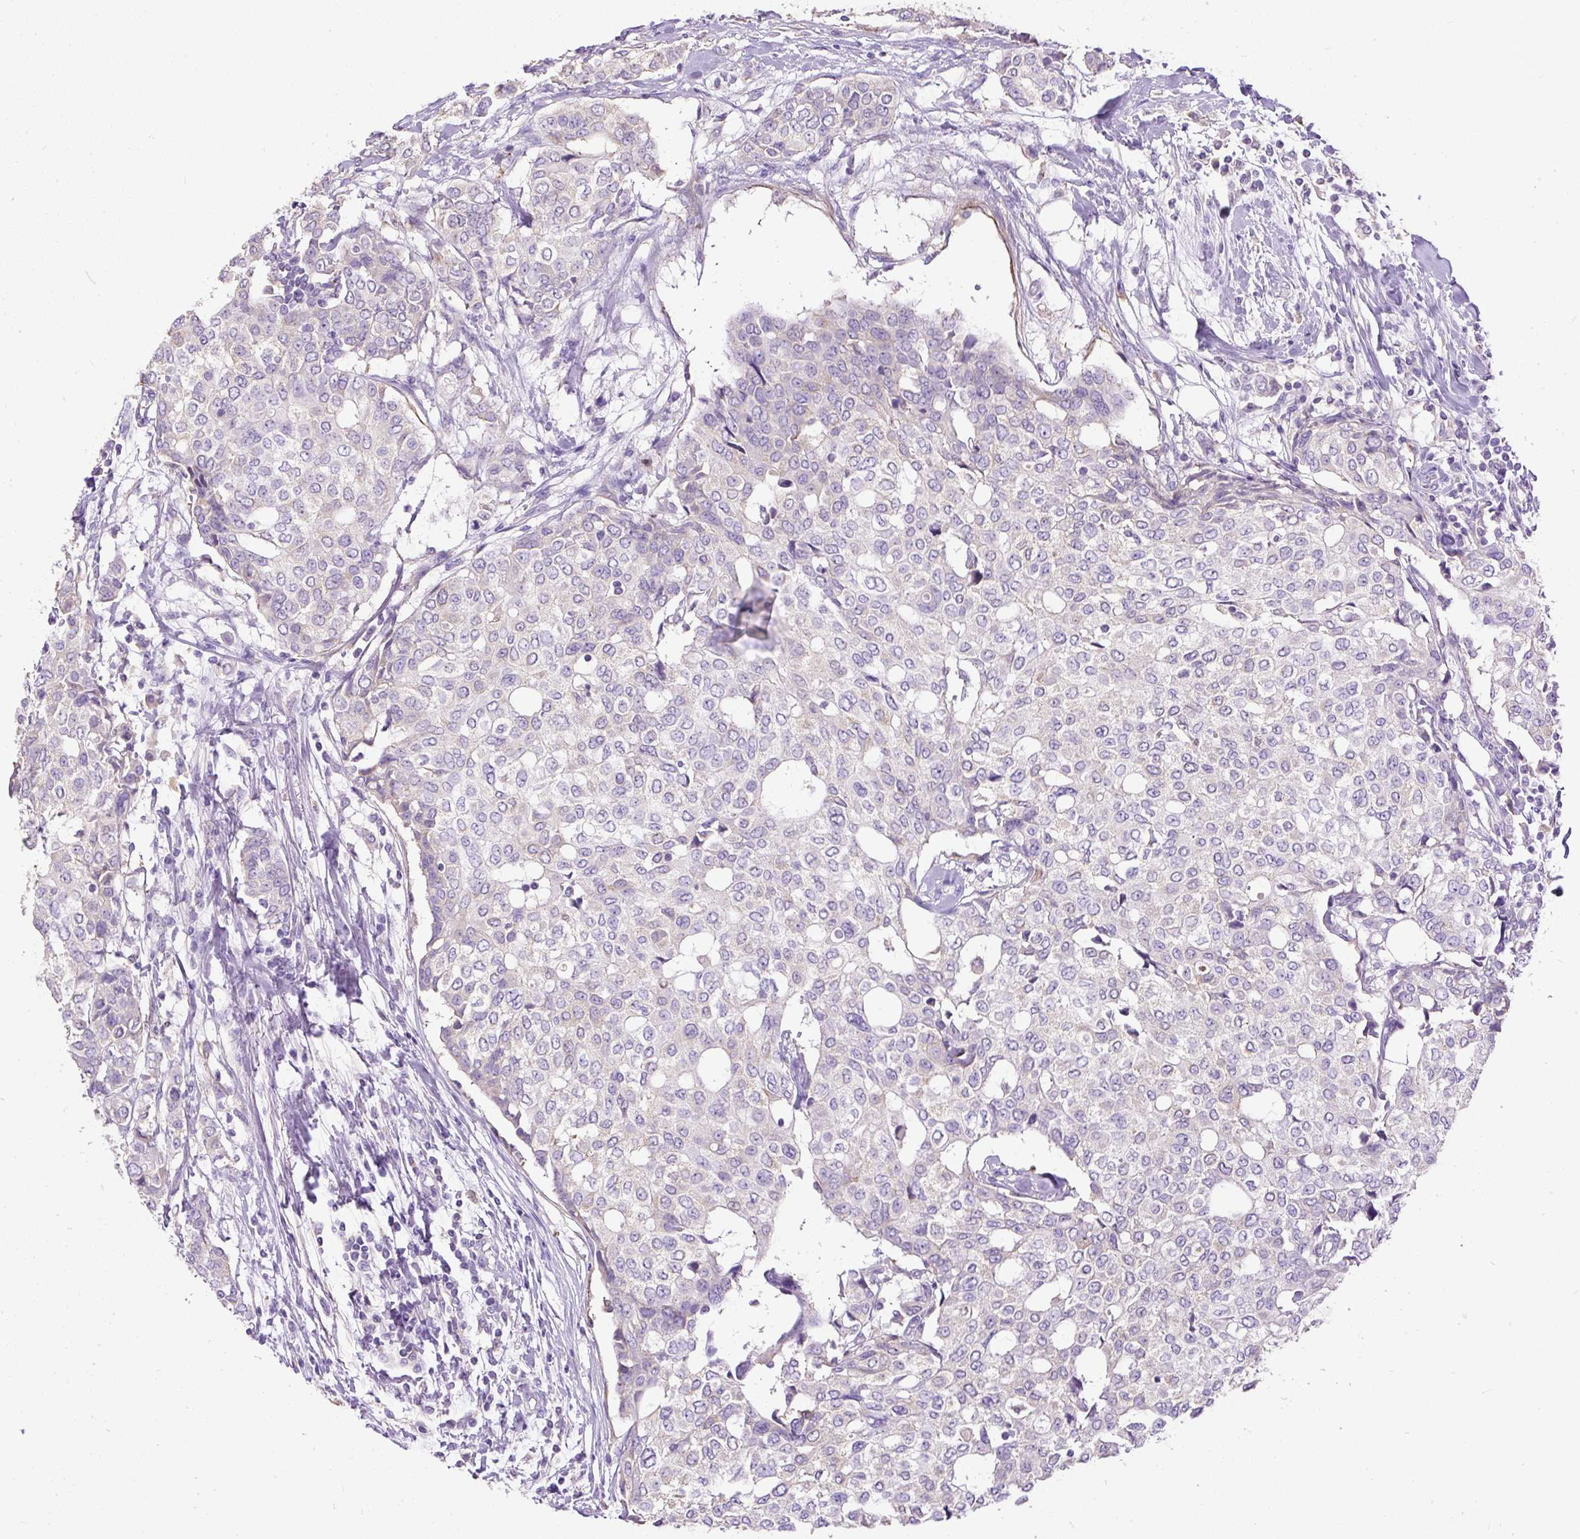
{"staining": {"intensity": "weak", "quantity": "<25%", "location": "cytoplasmic/membranous"}, "tissue": "breast cancer", "cell_type": "Tumor cells", "image_type": "cancer", "snomed": [{"axis": "morphology", "description": "Lobular carcinoma"}, {"axis": "topography", "description": "Breast"}], "caption": "This is a histopathology image of IHC staining of breast cancer, which shows no positivity in tumor cells. (Stains: DAB IHC with hematoxylin counter stain, Microscopy: brightfield microscopy at high magnification).", "gene": "GBX1", "patient": {"sex": "female", "age": 51}}